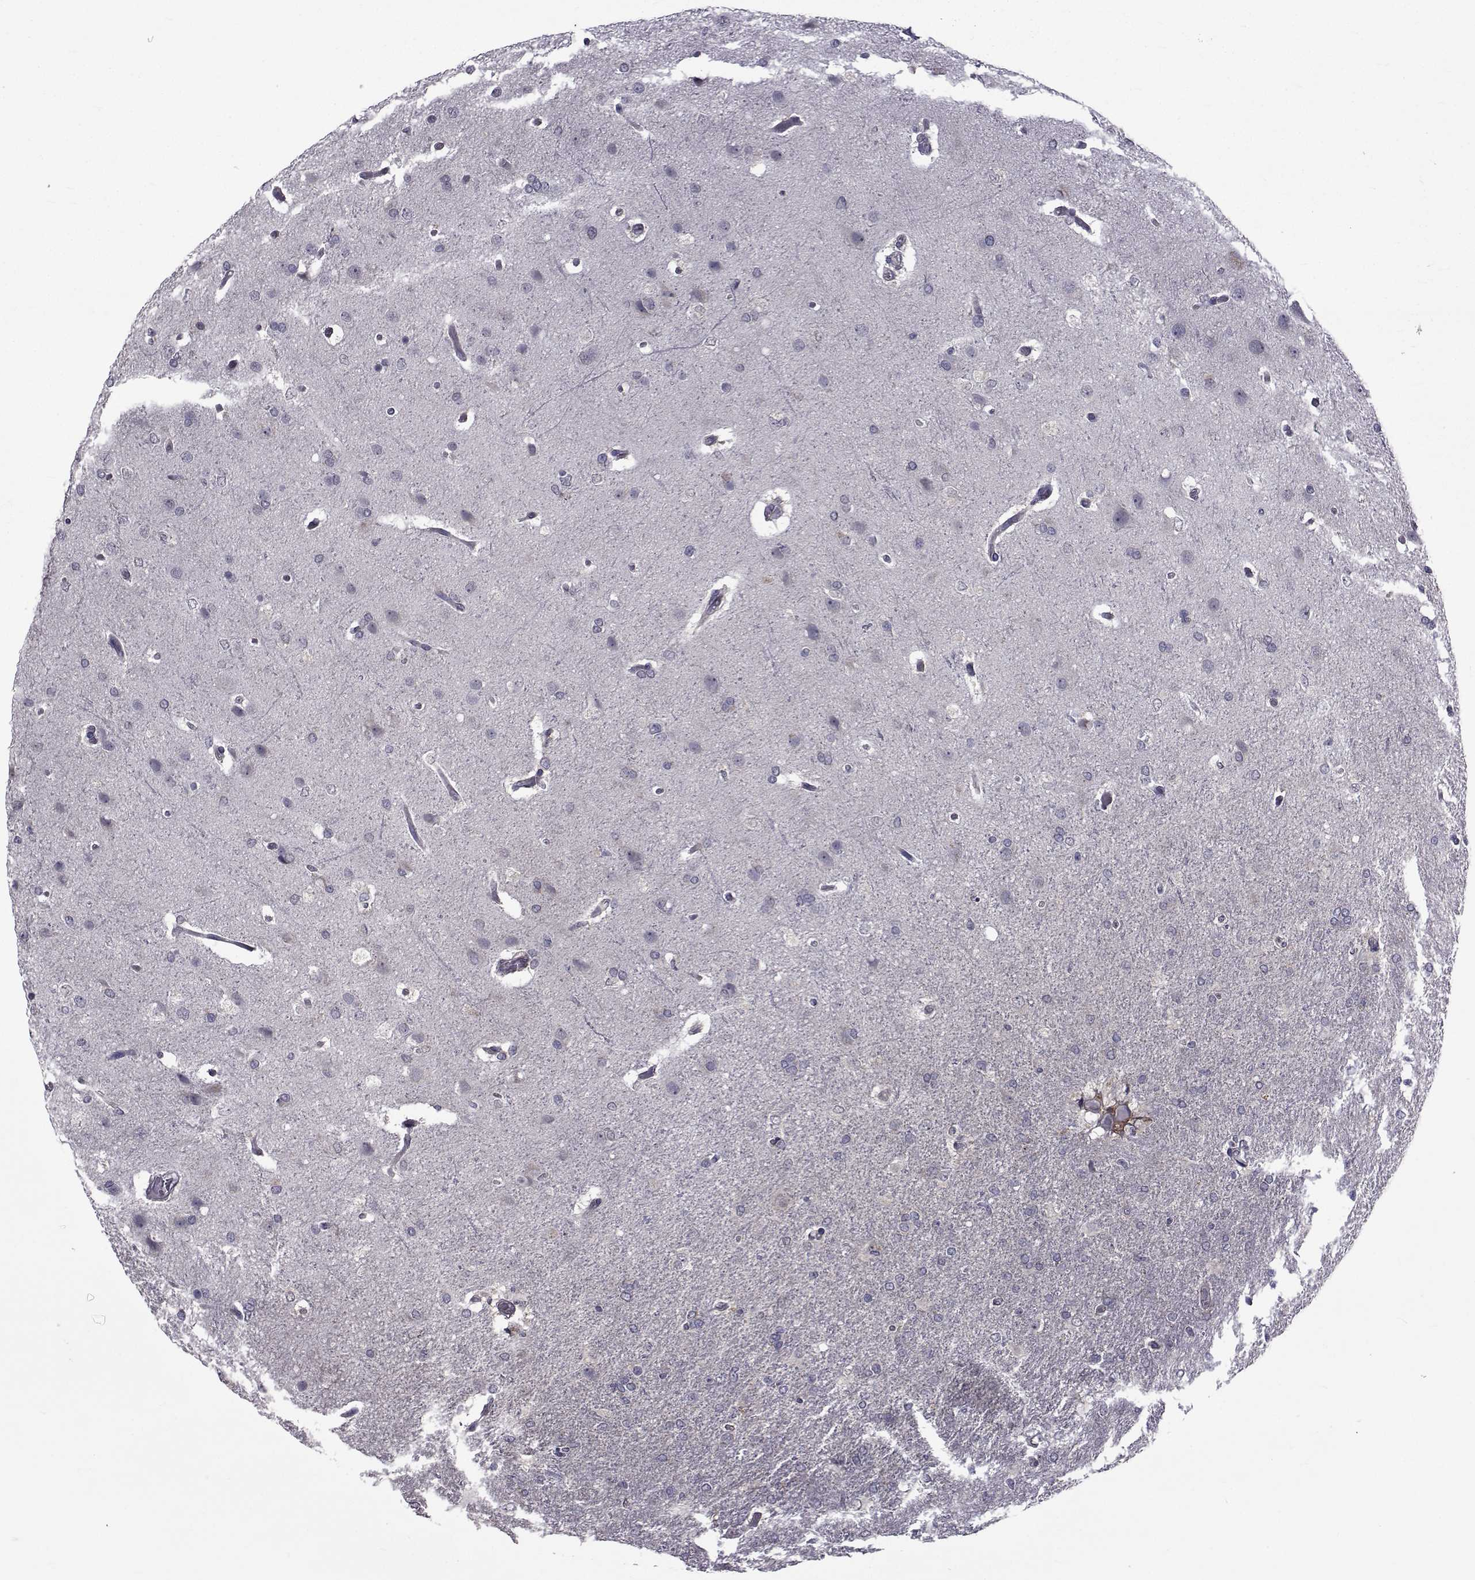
{"staining": {"intensity": "negative", "quantity": "none", "location": "none"}, "tissue": "glioma", "cell_type": "Tumor cells", "image_type": "cancer", "snomed": [{"axis": "morphology", "description": "Glioma, malignant, High grade"}, {"axis": "topography", "description": "Brain"}], "caption": "Immunohistochemistry micrograph of malignant glioma (high-grade) stained for a protein (brown), which exhibits no staining in tumor cells.", "gene": "CFAP74", "patient": {"sex": "male", "age": 68}}